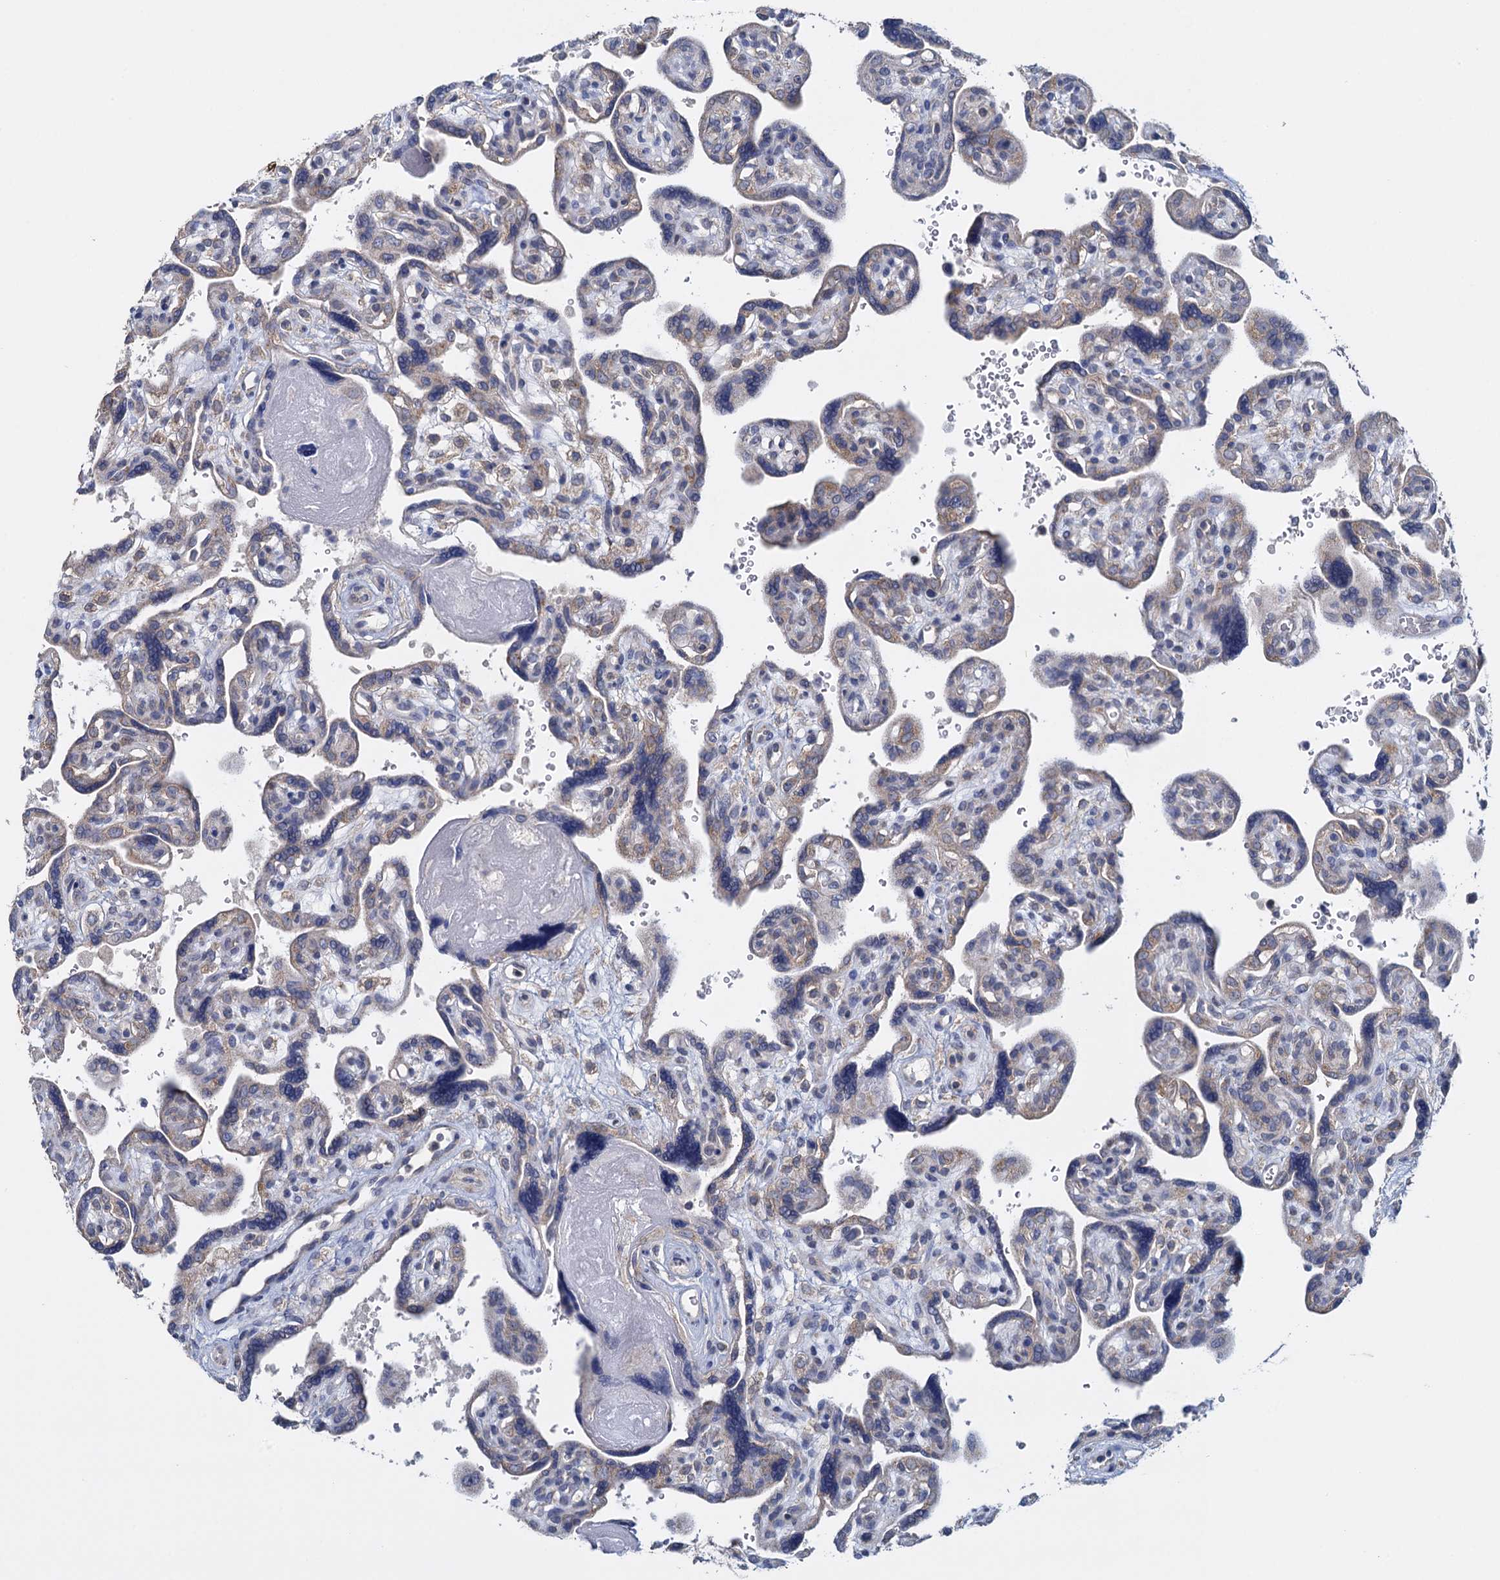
{"staining": {"intensity": "moderate", "quantity": ">75%", "location": "cytoplasmic/membranous"}, "tissue": "placenta", "cell_type": "Trophoblastic cells", "image_type": "normal", "snomed": [{"axis": "morphology", "description": "Normal tissue, NOS"}, {"axis": "topography", "description": "Placenta"}], "caption": "This image reveals immunohistochemistry staining of benign human placenta, with medium moderate cytoplasmic/membranous expression in approximately >75% of trophoblastic cells.", "gene": "GSTM2", "patient": {"sex": "female", "age": 39}}